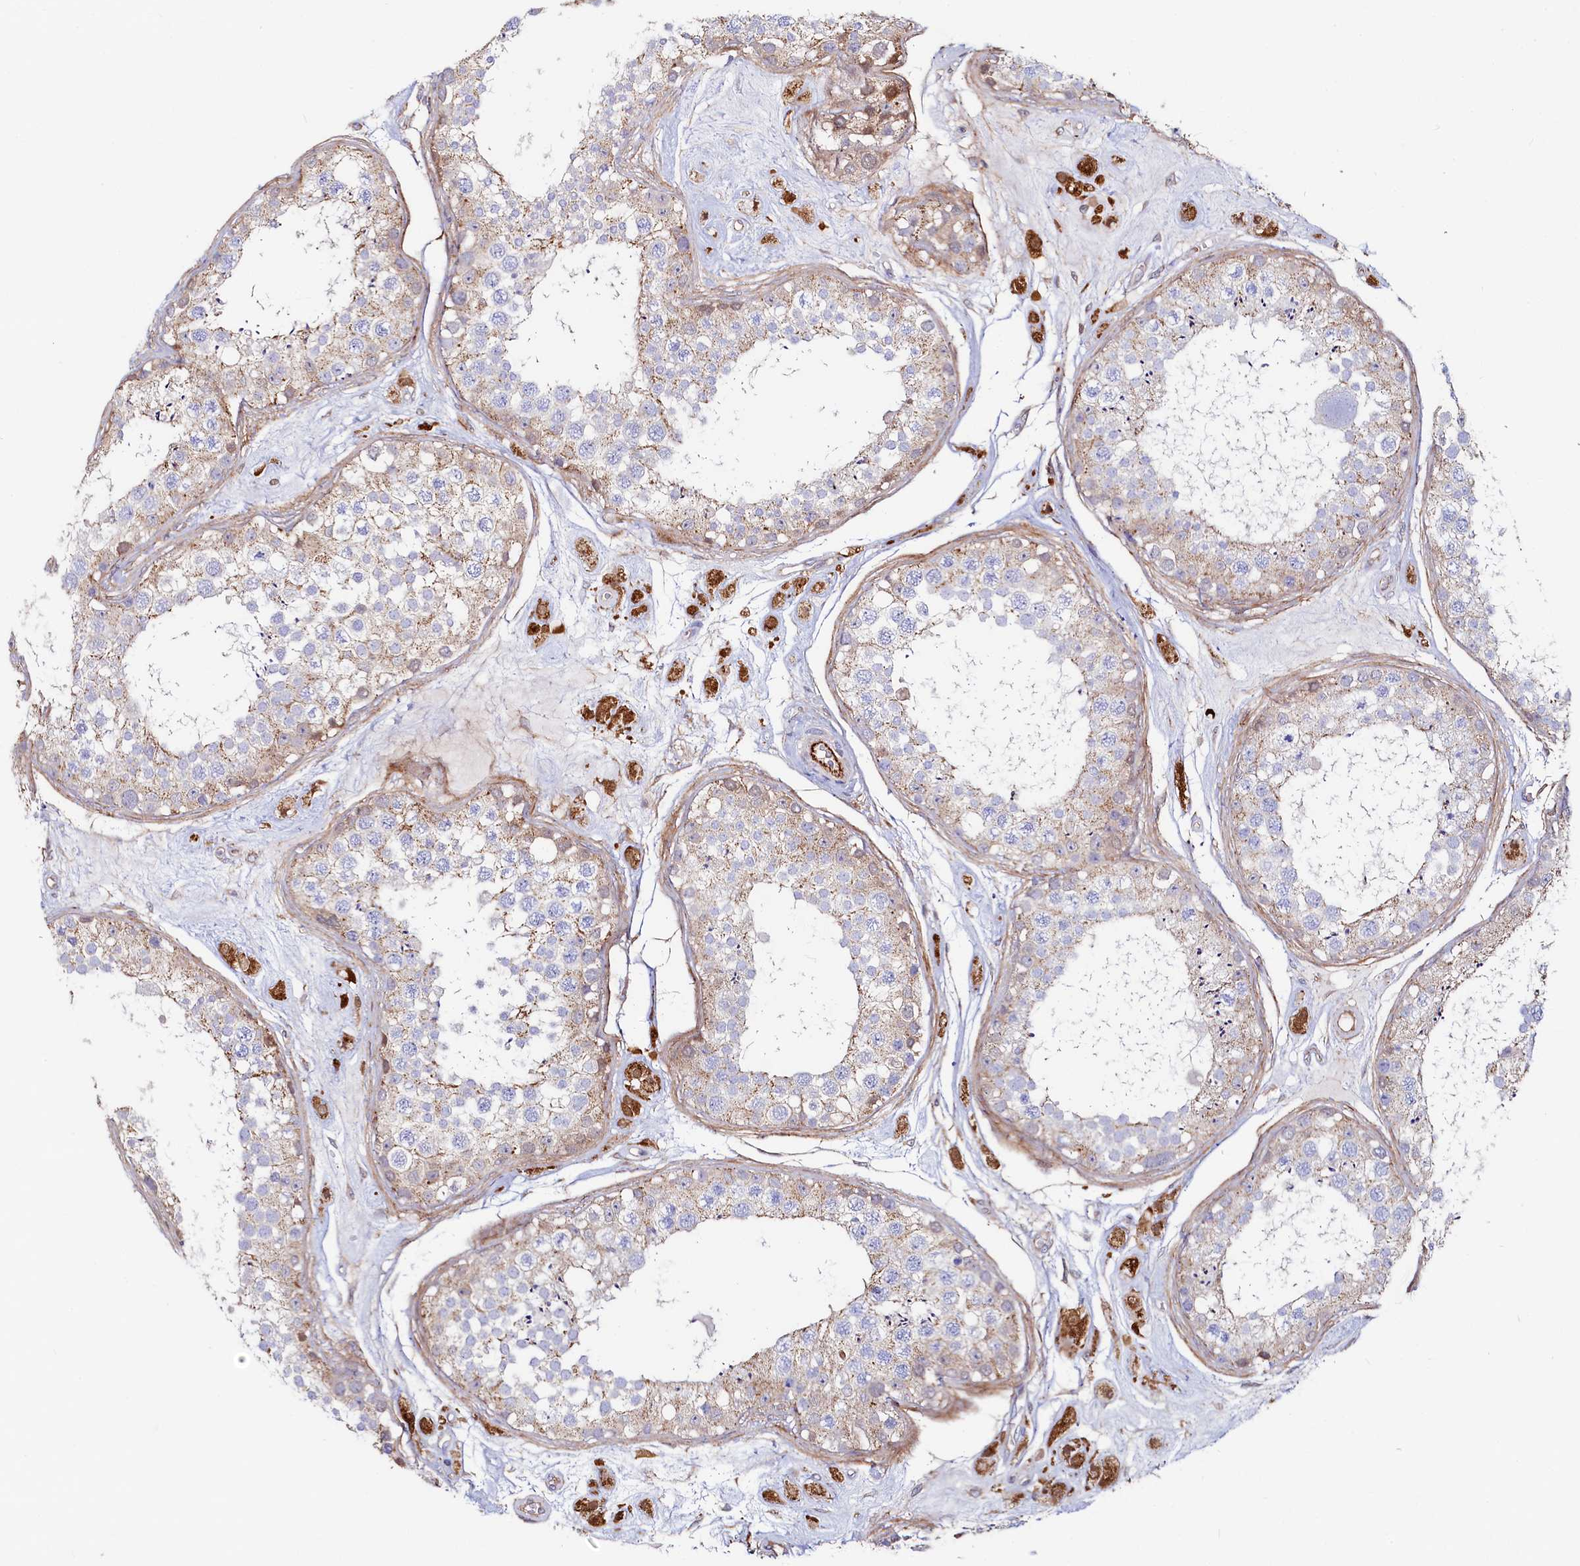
{"staining": {"intensity": "weak", "quantity": "<25%", "location": "cytoplasmic/membranous"}, "tissue": "testis", "cell_type": "Cells in seminiferous ducts", "image_type": "normal", "snomed": [{"axis": "morphology", "description": "Normal tissue, NOS"}, {"axis": "topography", "description": "Testis"}], "caption": "DAB (3,3'-diaminobenzidine) immunohistochemical staining of unremarkable human testis exhibits no significant positivity in cells in seminiferous ducts.", "gene": "ASTE1", "patient": {"sex": "male", "age": 25}}